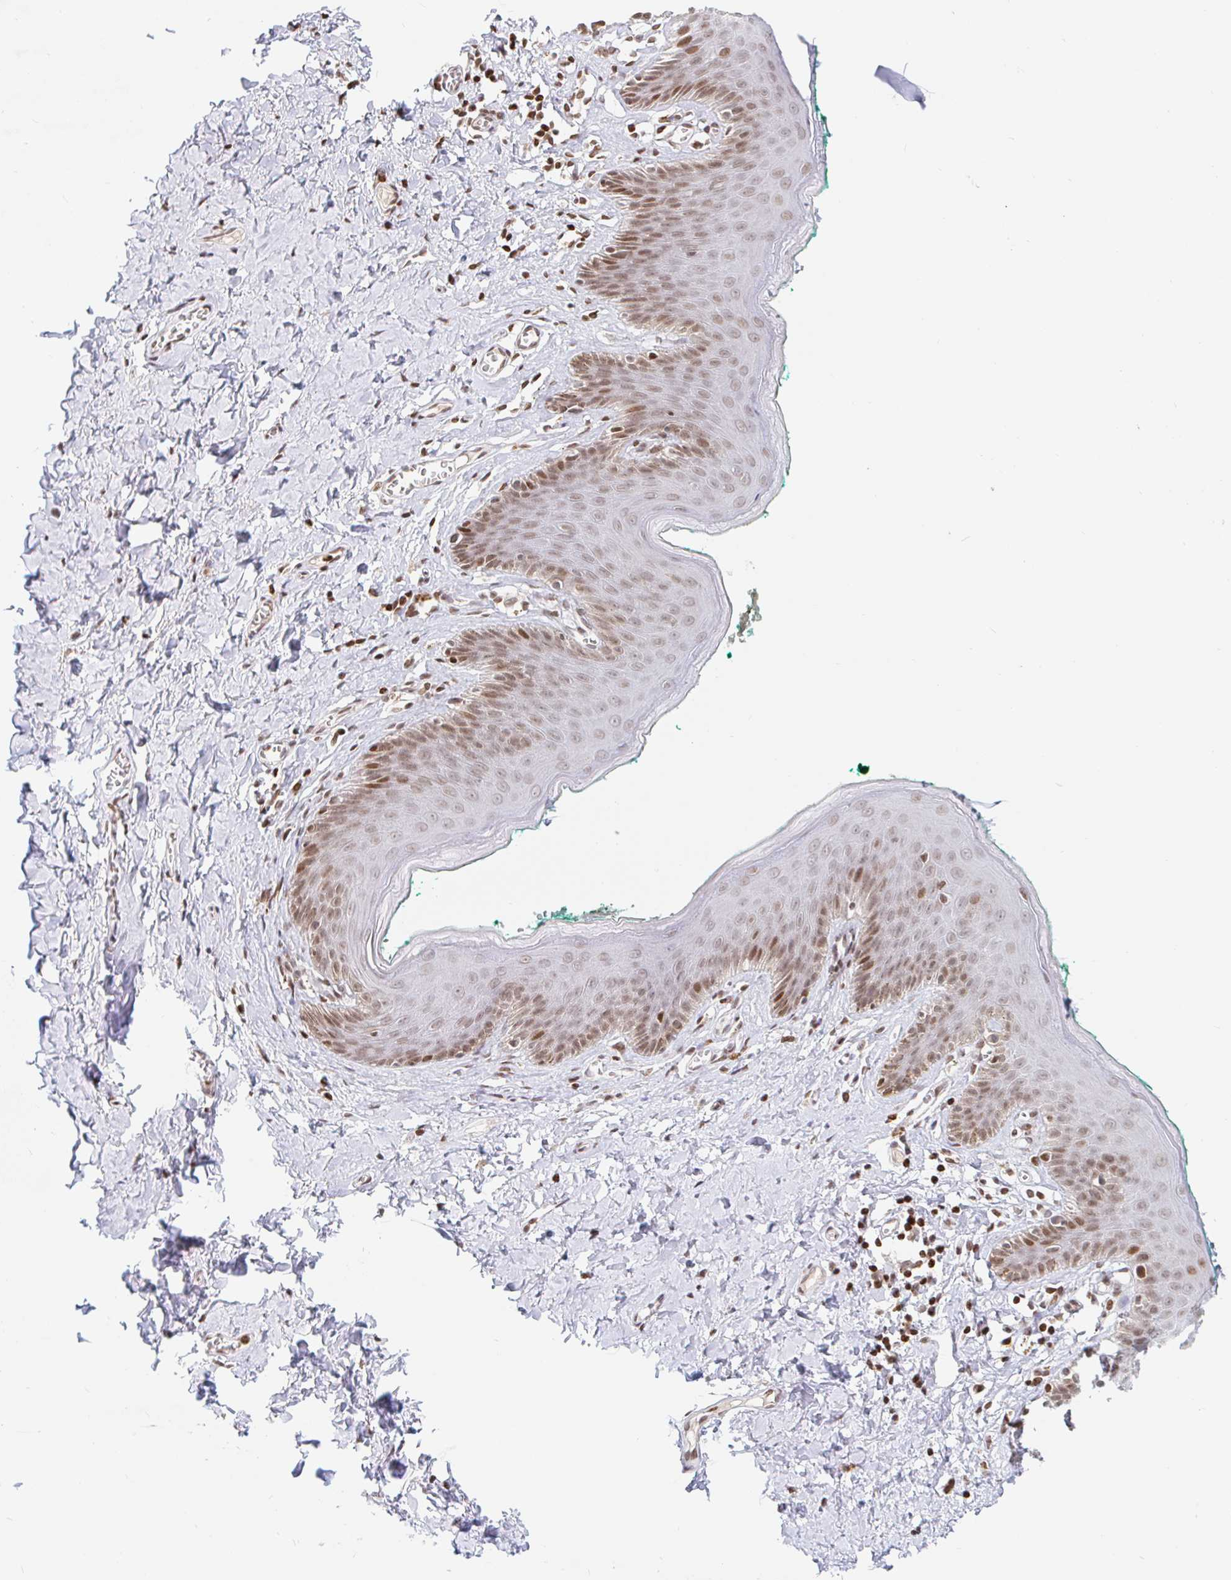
{"staining": {"intensity": "moderate", "quantity": "25%-75%", "location": "nuclear"}, "tissue": "skin", "cell_type": "Epidermal cells", "image_type": "normal", "snomed": [{"axis": "morphology", "description": "Normal tissue, NOS"}, {"axis": "topography", "description": "Vulva"}, {"axis": "topography", "description": "Peripheral nerve tissue"}], "caption": "This is a micrograph of immunohistochemistry (IHC) staining of unremarkable skin, which shows moderate positivity in the nuclear of epidermal cells.", "gene": "HOXC10", "patient": {"sex": "female", "age": 66}}